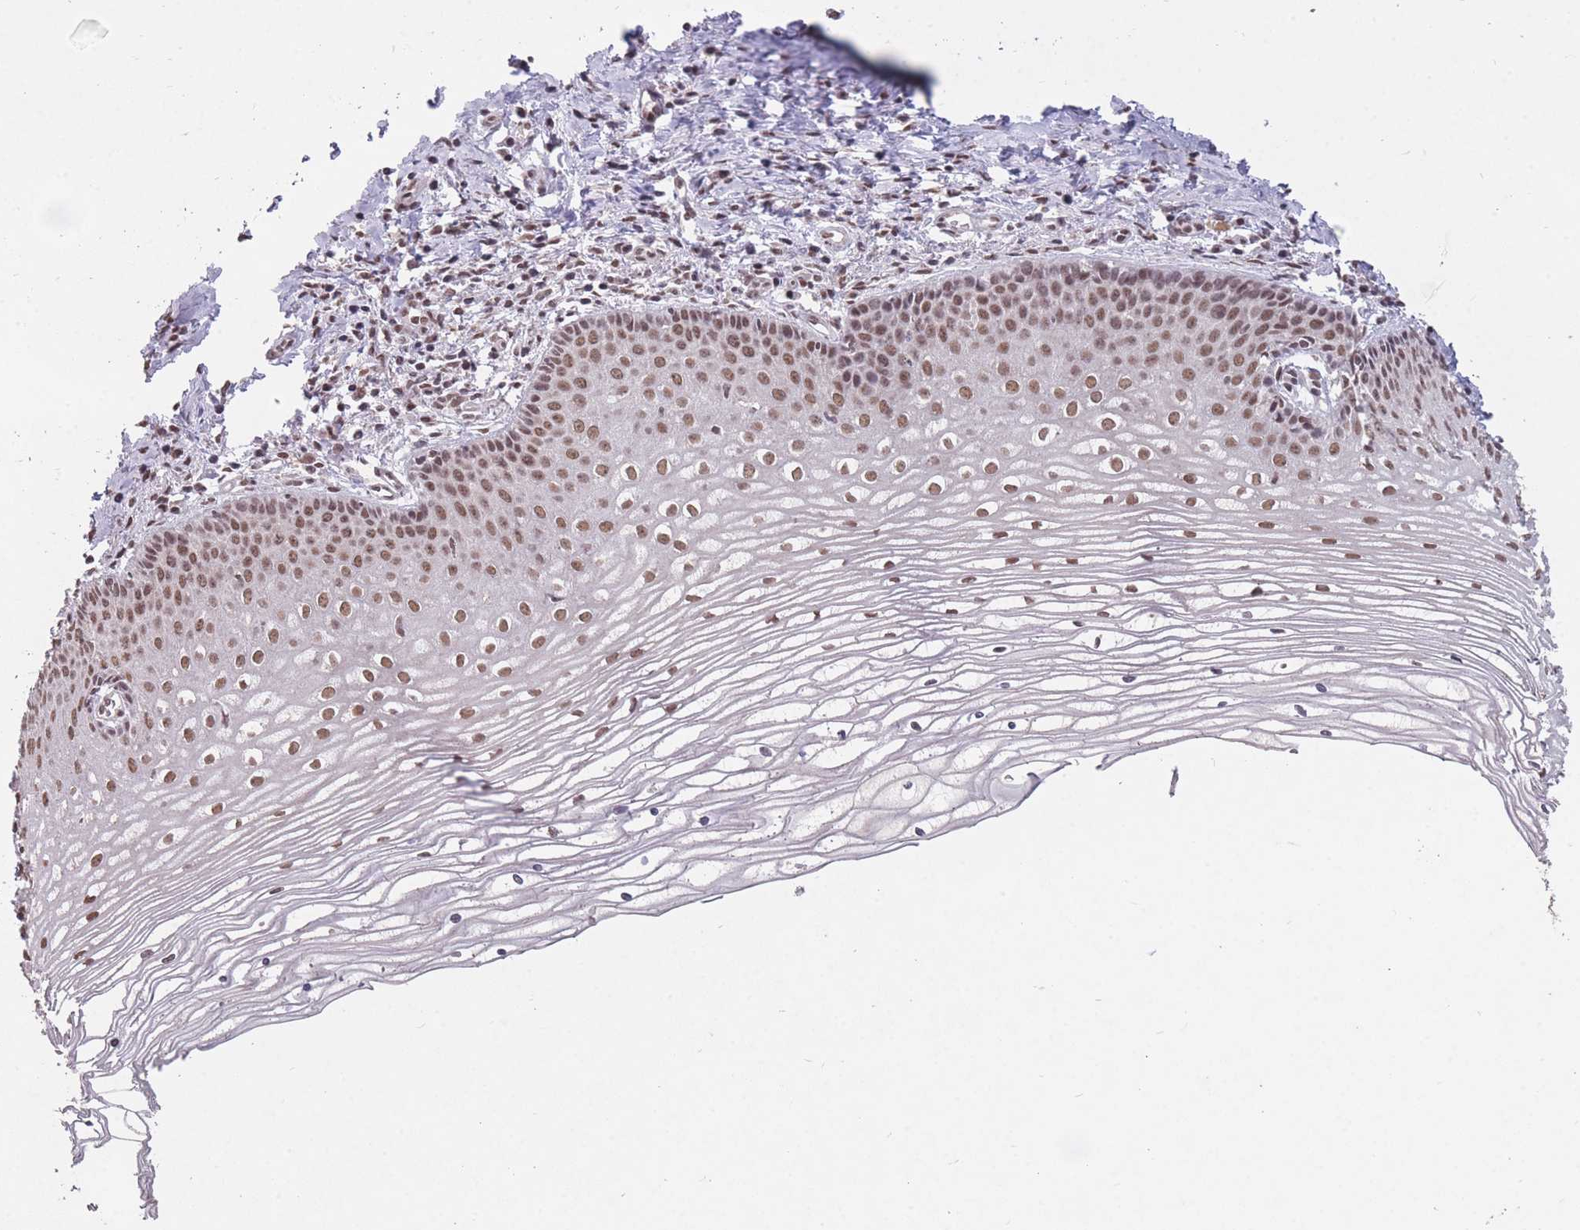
{"staining": {"intensity": "moderate", "quantity": ">75%", "location": "nuclear"}, "tissue": "cervix", "cell_type": "Glandular cells", "image_type": "normal", "snomed": [{"axis": "morphology", "description": "Normal tissue, NOS"}, {"axis": "topography", "description": "Cervix"}], "caption": "Protein staining of unremarkable cervix displays moderate nuclear staining in approximately >75% of glandular cells. The staining is performed using DAB (3,3'-diaminobenzidine) brown chromogen to label protein expression. The nuclei are counter-stained blue using hematoxylin.", "gene": "HNRNPUL1", "patient": {"sex": "female", "age": 47}}